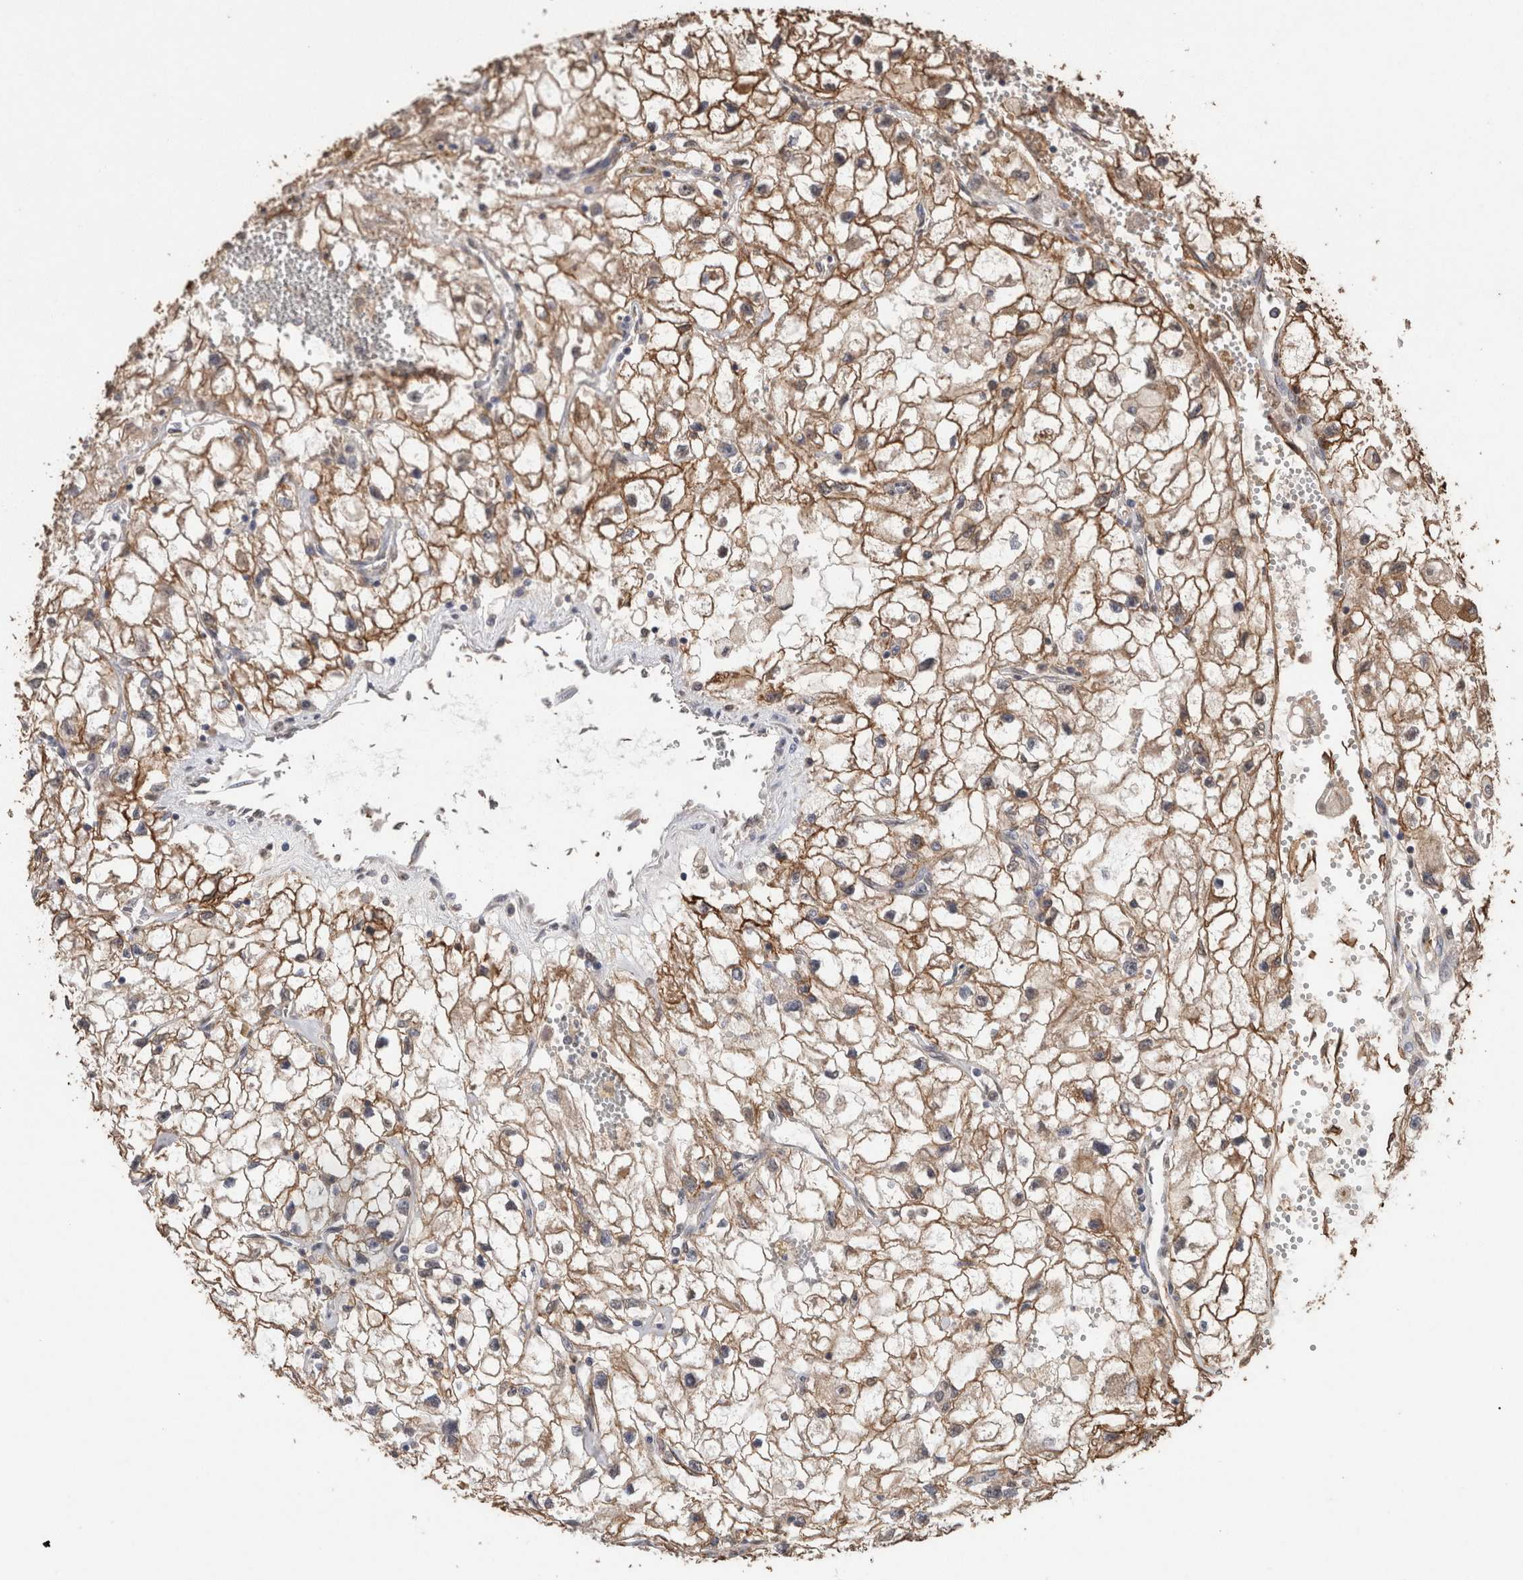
{"staining": {"intensity": "moderate", "quantity": ">75%", "location": "cytoplasmic/membranous"}, "tissue": "renal cancer", "cell_type": "Tumor cells", "image_type": "cancer", "snomed": [{"axis": "morphology", "description": "Adenocarcinoma, NOS"}, {"axis": "topography", "description": "Kidney"}], "caption": "This micrograph reveals immunohistochemistry (IHC) staining of renal adenocarcinoma, with medium moderate cytoplasmic/membranous positivity in approximately >75% of tumor cells.", "gene": "S100A10", "patient": {"sex": "female", "age": 70}}